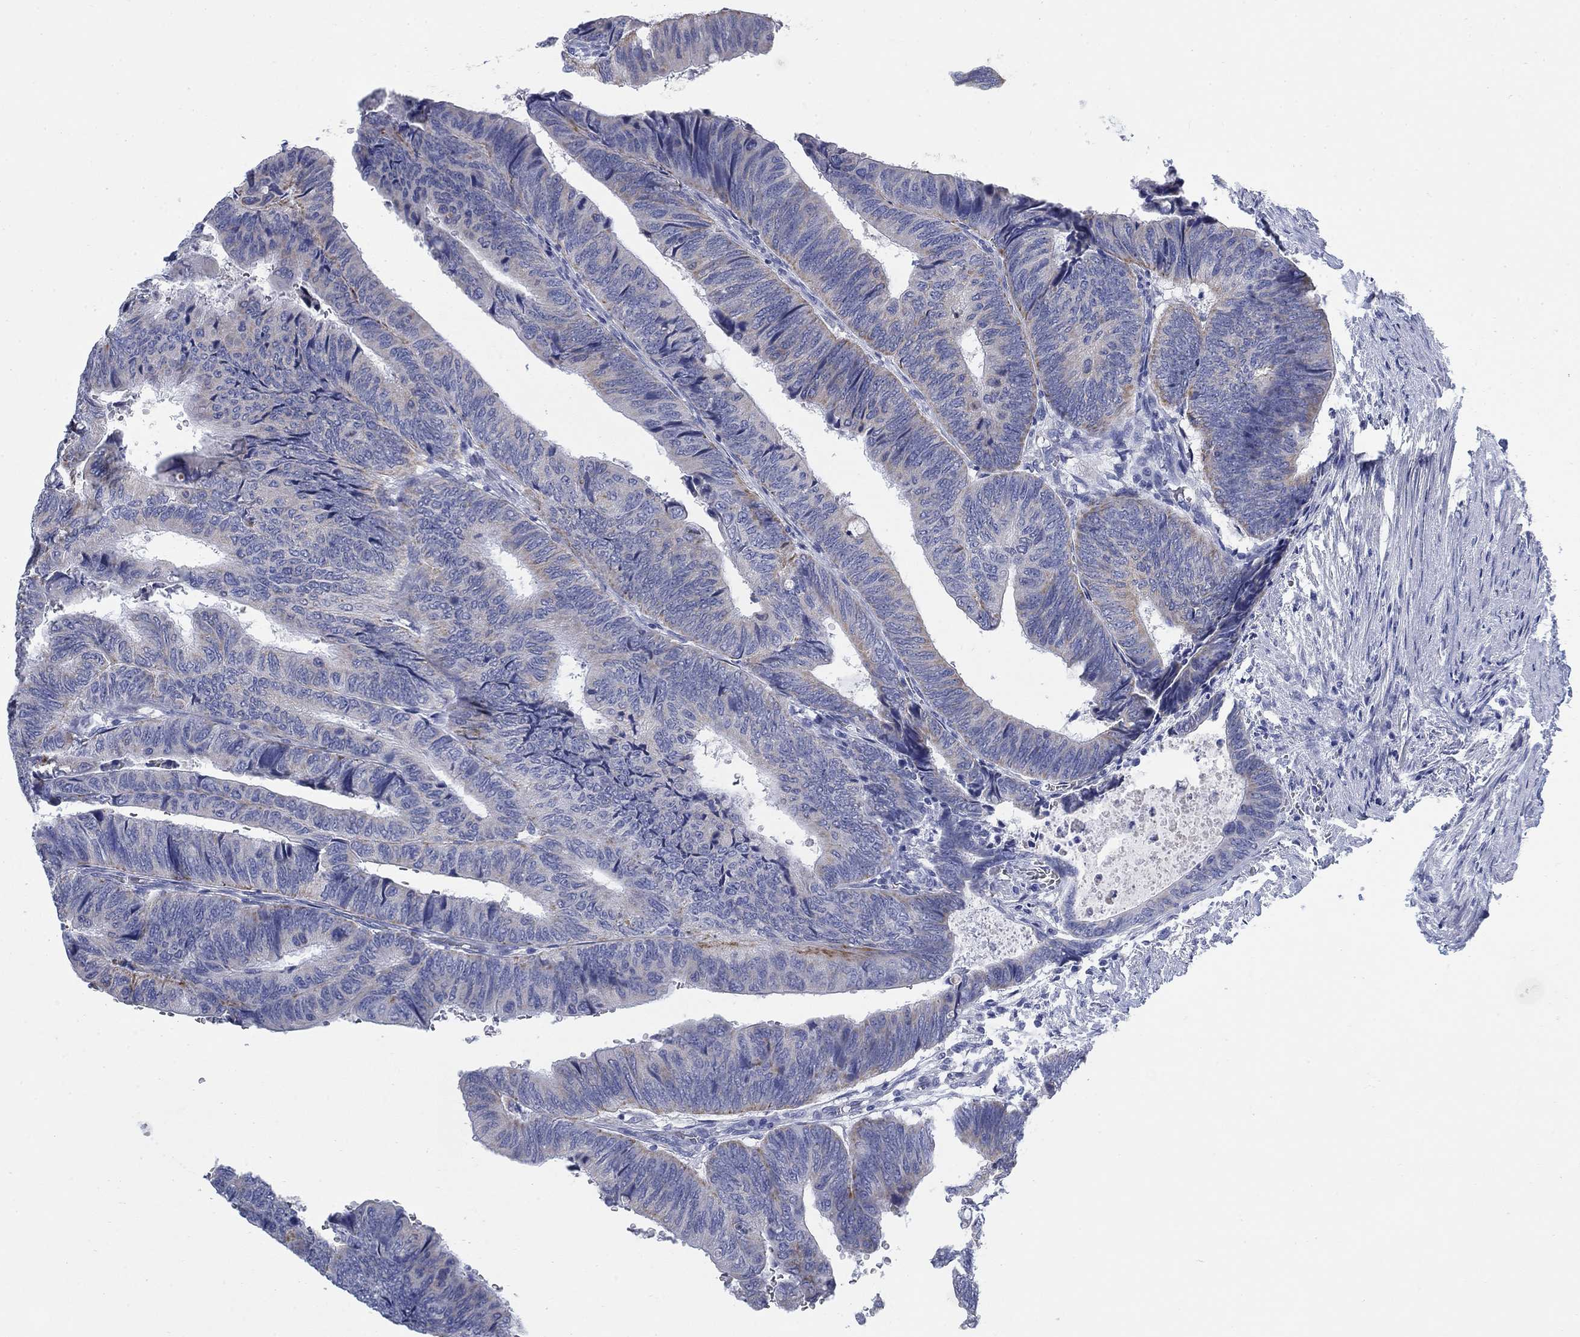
{"staining": {"intensity": "moderate", "quantity": "<25%", "location": "cytoplasmic/membranous"}, "tissue": "colorectal cancer", "cell_type": "Tumor cells", "image_type": "cancer", "snomed": [{"axis": "morphology", "description": "Normal tissue, NOS"}, {"axis": "morphology", "description": "Adenocarcinoma, NOS"}, {"axis": "topography", "description": "Rectum"}, {"axis": "topography", "description": "Peripheral nerve tissue"}], "caption": "DAB (3,3'-diaminobenzidine) immunohistochemical staining of colorectal adenocarcinoma displays moderate cytoplasmic/membranous protein expression in about <25% of tumor cells.", "gene": "SCCPDH", "patient": {"sex": "male", "age": 92}}